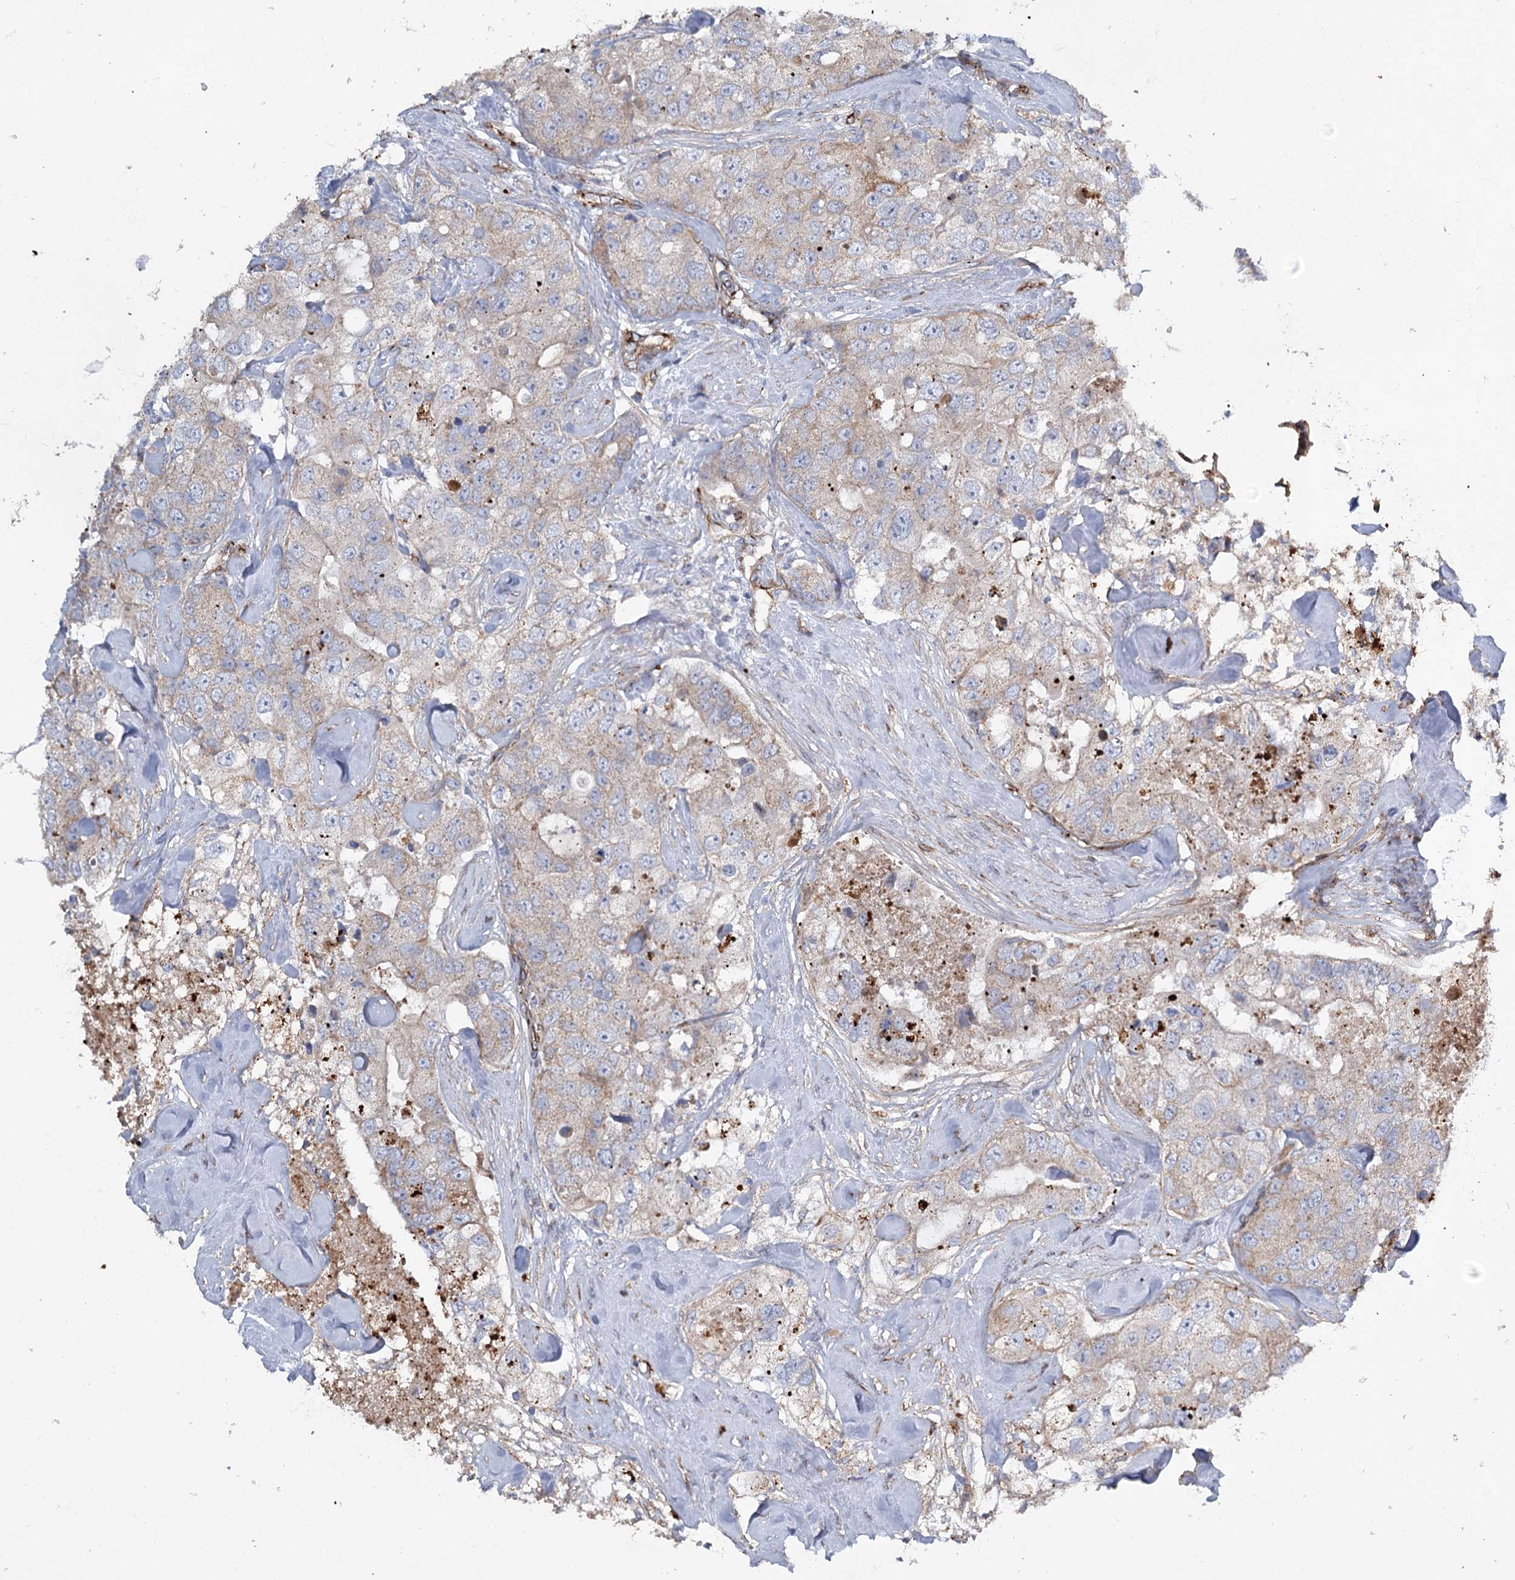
{"staining": {"intensity": "weak", "quantity": "<25%", "location": "cytoplasmic/membranous"}, "tissue": "breast cancer", "cell_type": "Tumor cells", "image_type": "cancer", "snomed": [{"axis": "morphology", "description": "Duct carcinoma"}, {"axis": "topography", "description": "Breast"}], "caption": "This photomicrograph is of breast cancer (infiltrating ductal carcinoma) stained with immunohistochemistry (IHC) to label a protein in brown with the nuclei are counter-stained blue. There is no expression in tumor cells.", "gene": "TMEM164", "patient": {"sex": "female", "age": 62}}